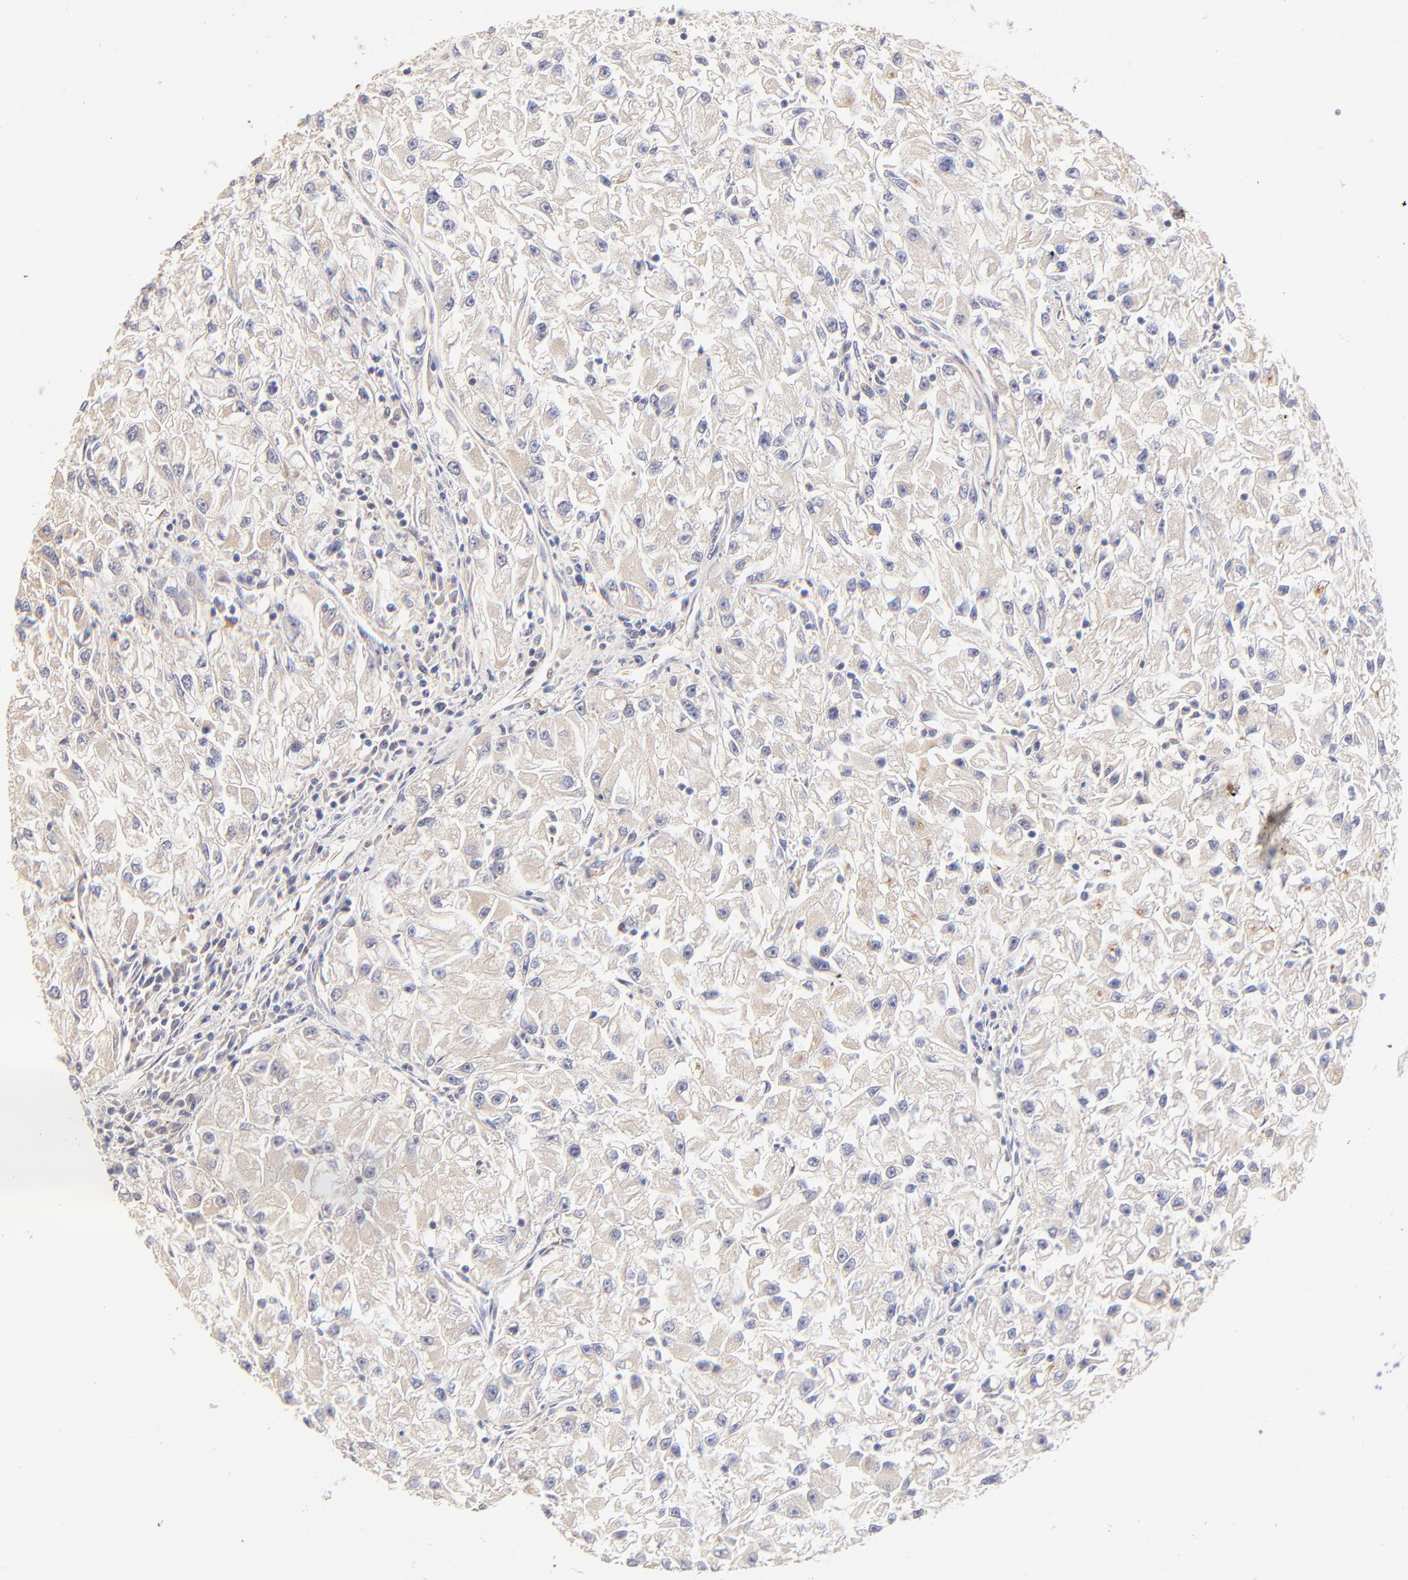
{"staining": {"intensity": "weak", "quantity": ">75%", "location": "cytoplasmic/membranous"}, "tissue": "renal cancer", "cell_type": "Tumor cells", "image_type": "cancer", "snomed": [{"axis": "morphology", "description": "Adenocarcinoma, NOS"}, {"axis": "topography", "description": "Kidney"}], "caption": "The micrograph shows staining of adenocarcinoma (renal), revealing weak cytoplasmic/membranous protein expression (brown color) within tumor cells.", "gene": "TNFAIP3", "patient": {"sex": "male", "age": 59}}